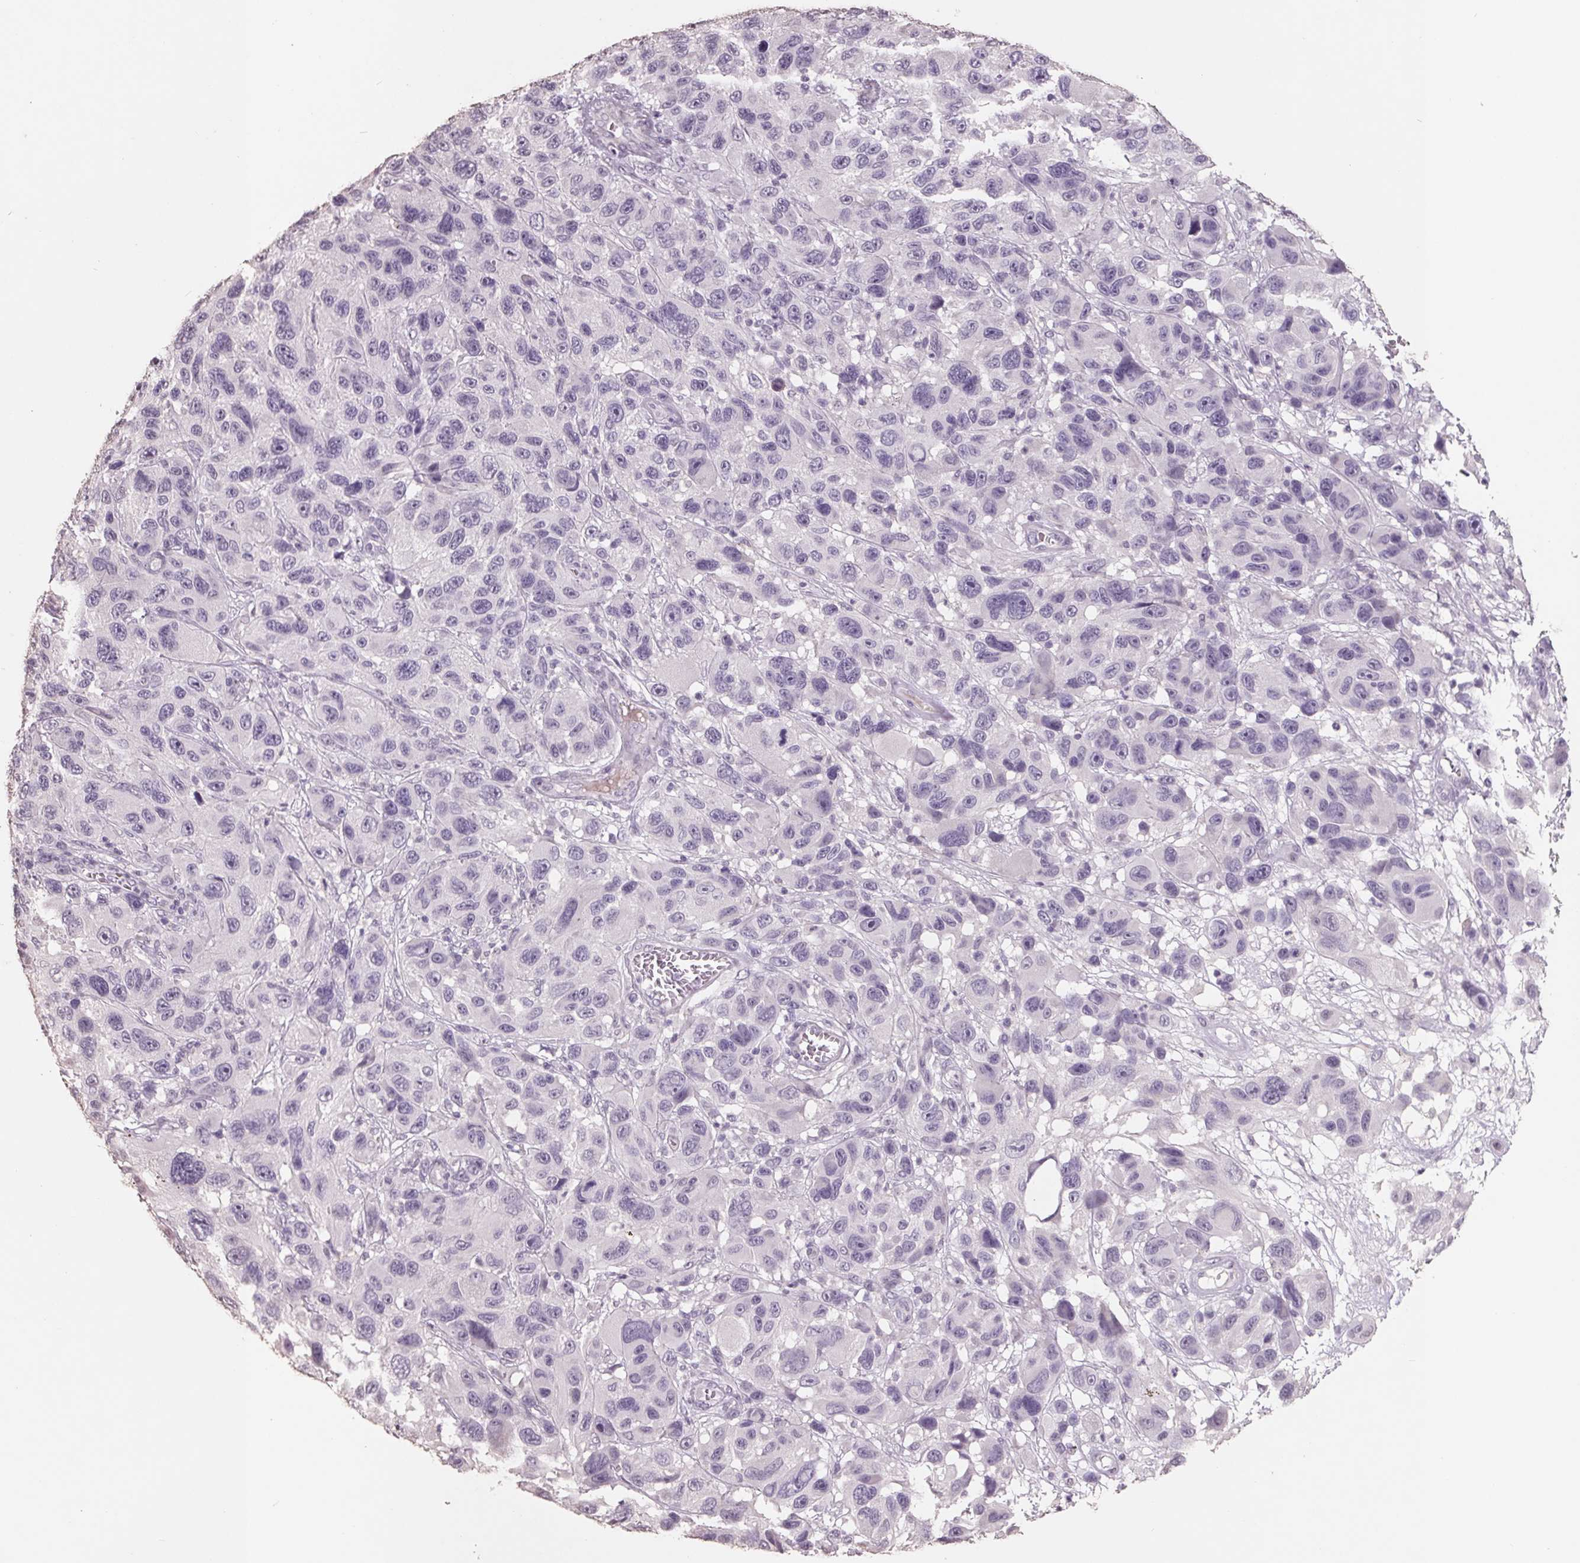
{"staining": {"intensity": "negative", "quantity": "none", "location": "none"}, "tissue": "melanoma", "cell_type": "Tumor cells", "image_type": "cancer", "snomed": [{"axis": "morphology", "description": "Malignant melanoma, NOS"}, {"axis": "topography", "description": "Skin"}], "caption": "DAB immunohistochemical staining of human malignant melanoma reveals no significant staining in tumor cells.", "gene": "FTCD", "patient": {"sex": "male", "age": 53}}